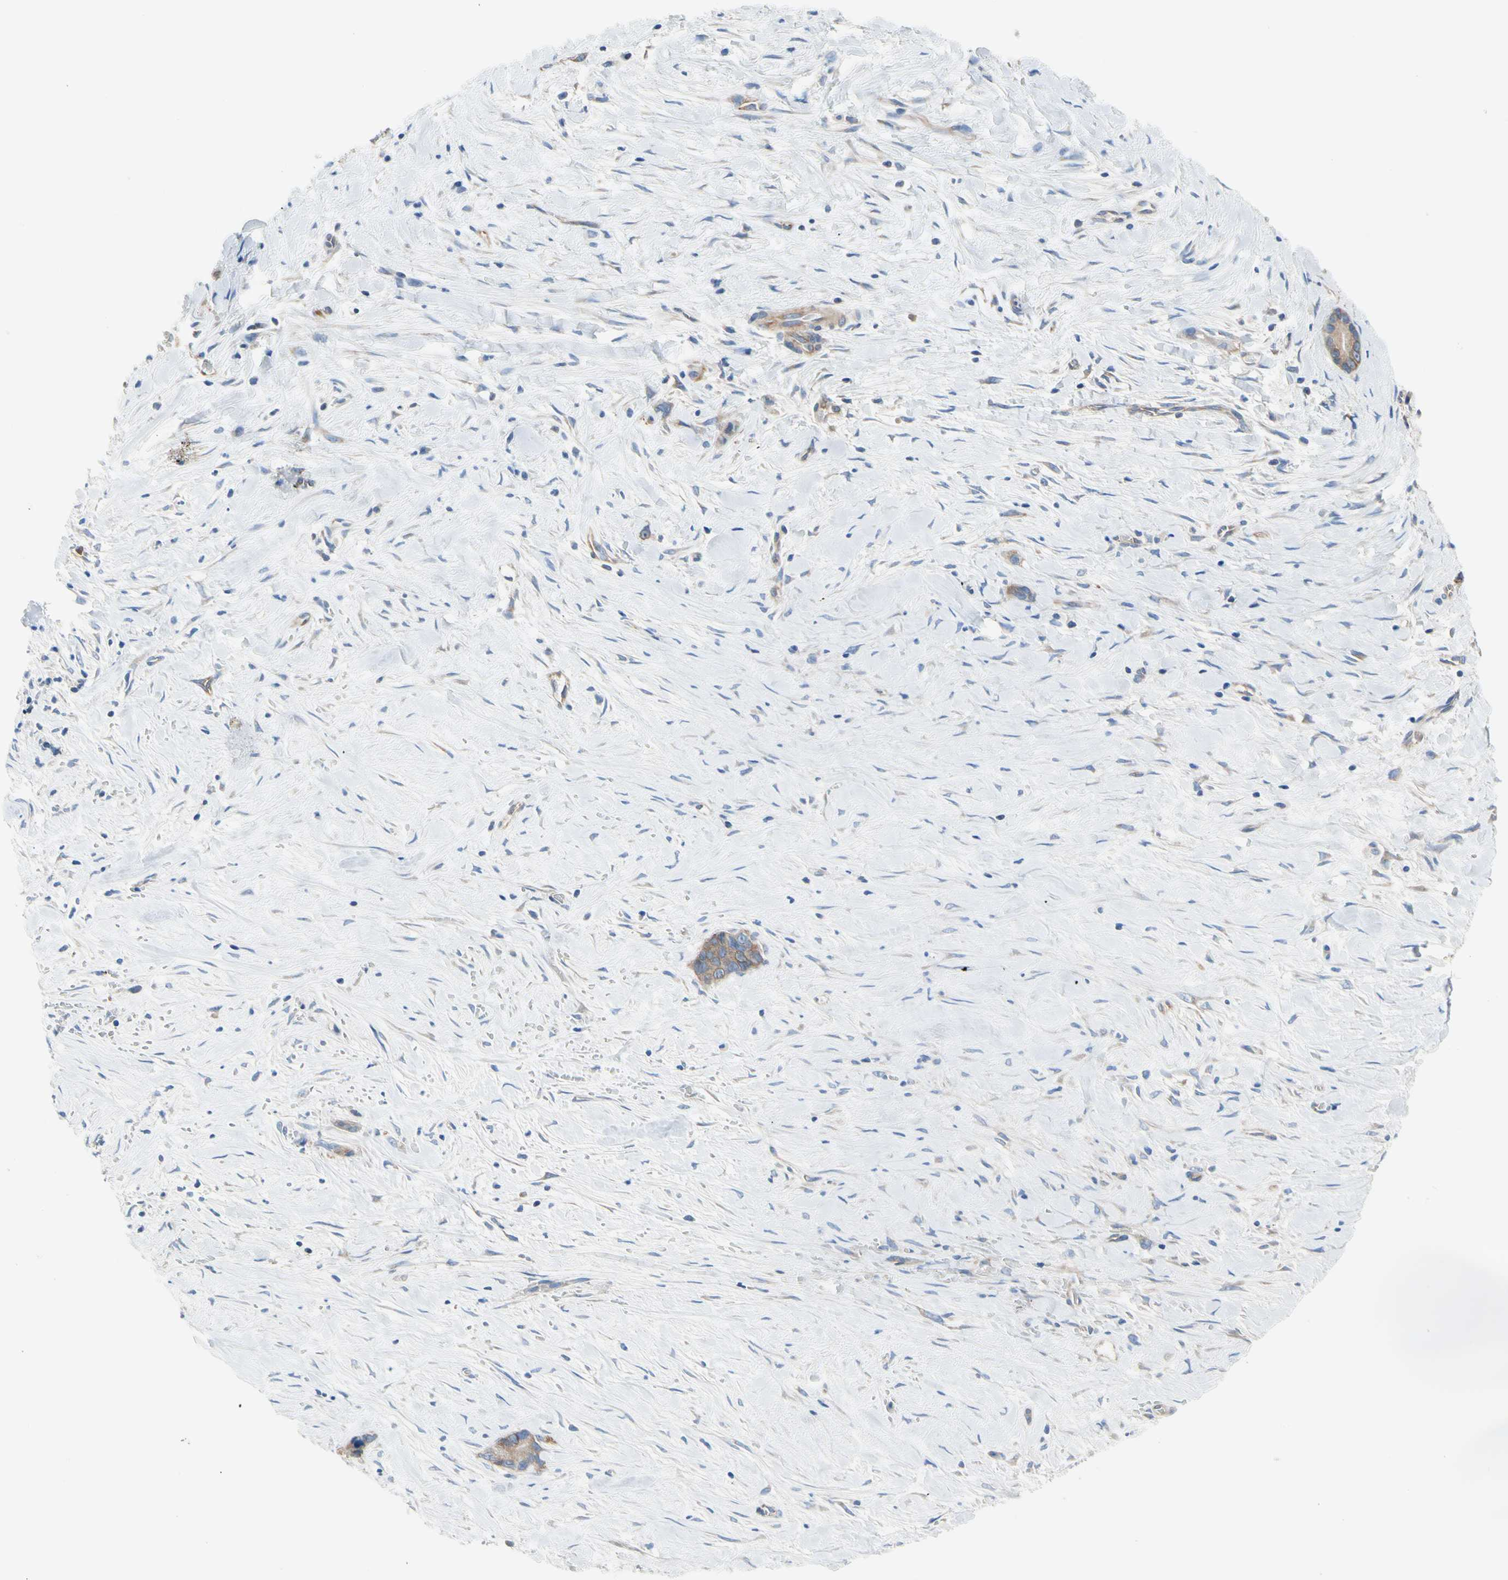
{"staining": {"intensity": "moderate", "quantity": ">75%", "location": "cytoplasmic/membranous"}, "tissue": "liver cancer", "cell_type": "Tumor cells", "image_type": "cancer", "snomed": [{"axis": "morphology", "description": "Cholangiocarcinoma"}, {"axis": "topography", "description": "Liver"}], "caption": "An immunohistochemistry (IHC) histopathology image of neoplastic tissue is shown. Protein staining in brown highlights moderate cytoplasmic/membranous positivity in cholangiocarcinoma (liver) within tumor cells.", "gene": "GPHN", "patient": {"sex": "female", "age": 55}}